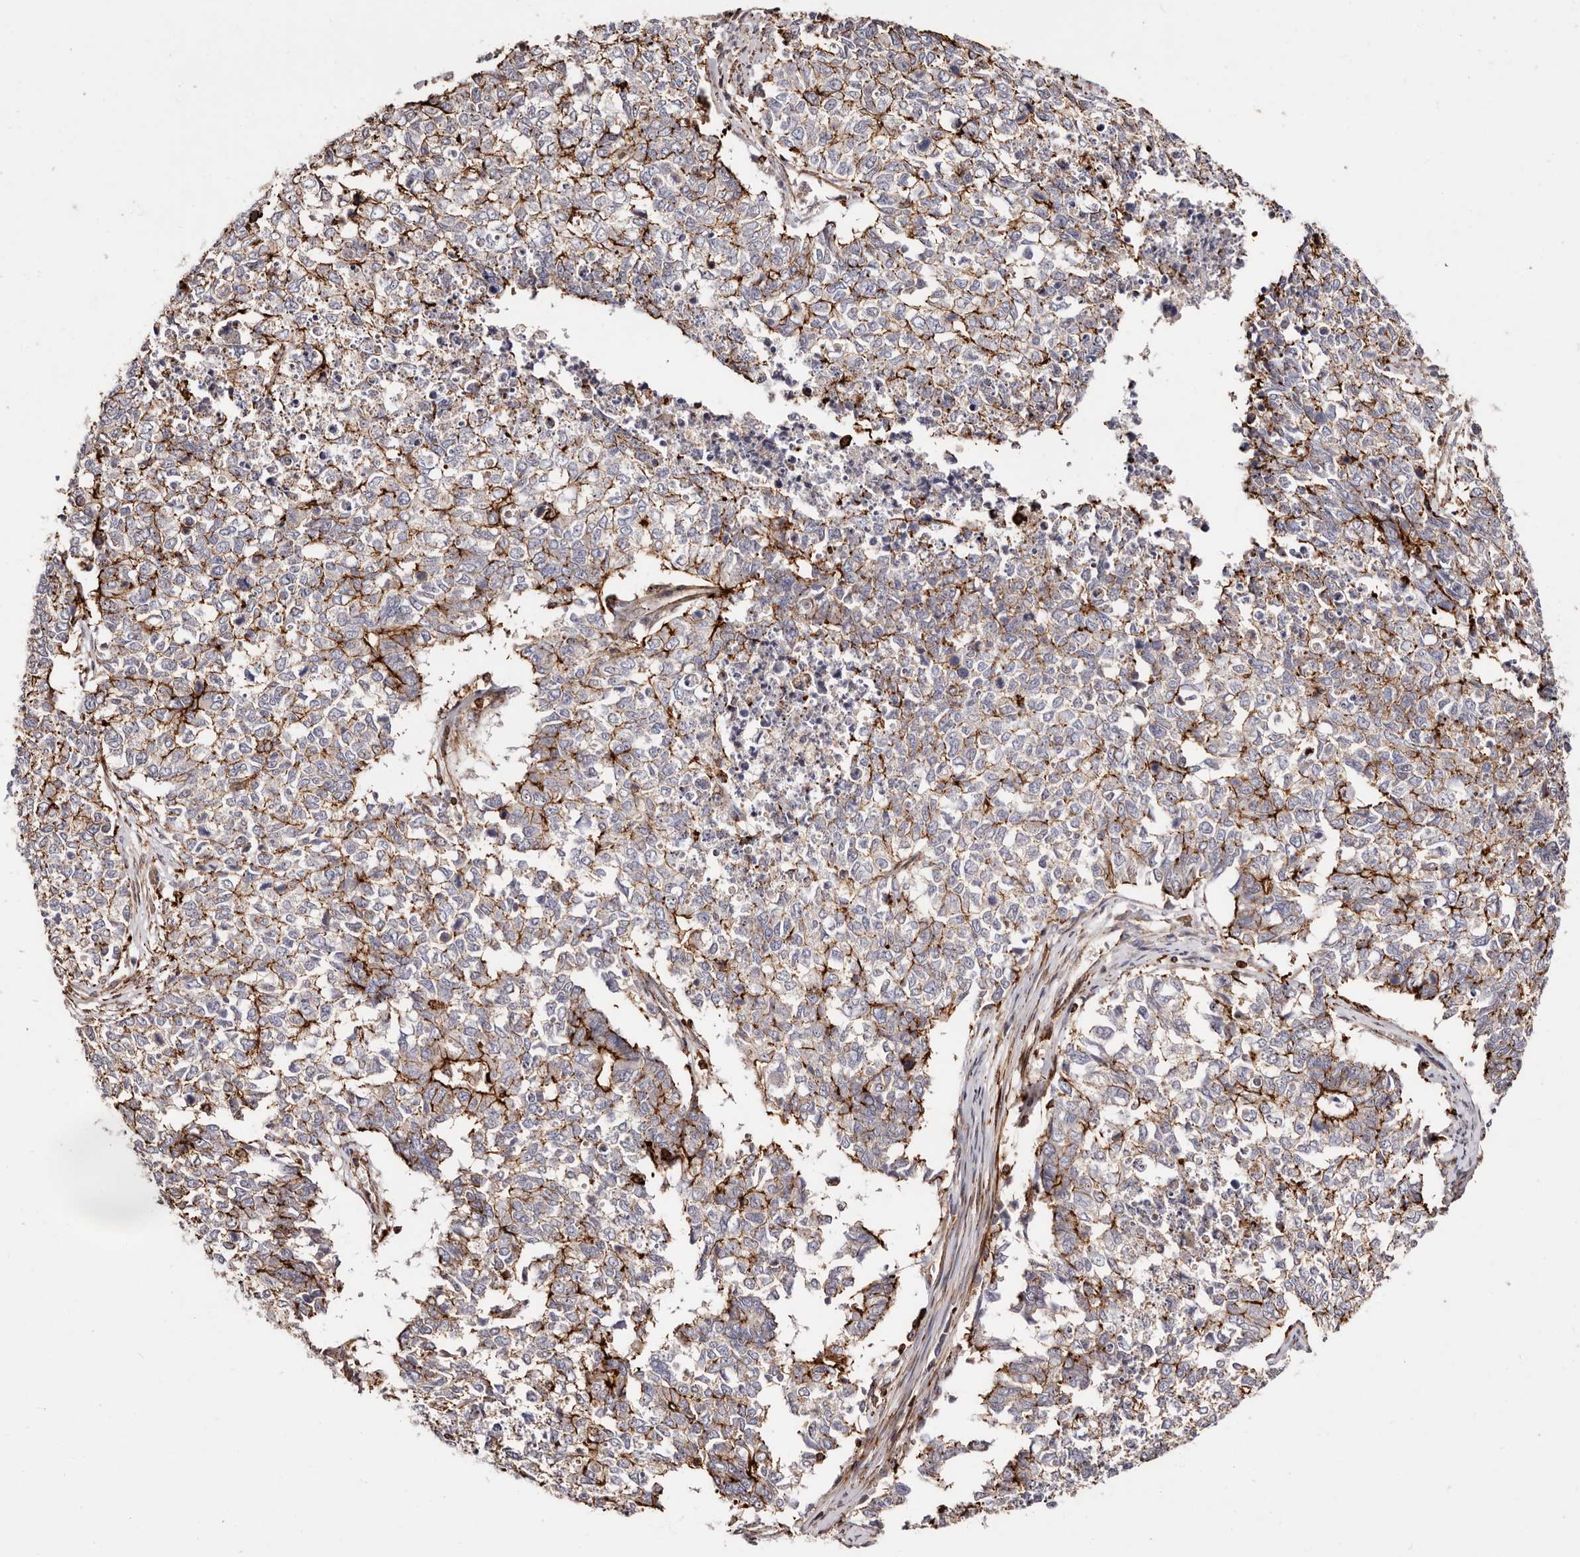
{"staining": {"intensity": "strong", "quantity": "<25%", "location": "cytoplasmic/membranous"}, "tissue": "cervical cancer", "cell_type": "Tumor cells", "image_type": "cancer", "snomed": [{"axis": "morphology", "description": "Squamous cell carcinoma, NOS"}, {"axis": "topography", "description": "Cervix"}], "caption": "A brown stain highlights strong cytoplasmic/membranous staining of a protein in human cervical cancer (squamous cell carcinoma) tumor cells. (DAB IHC, brown staining for protein, blue staining for nuclei).", "gene": "PTPN22", "patient": {"sex": "female", "age": 63}}